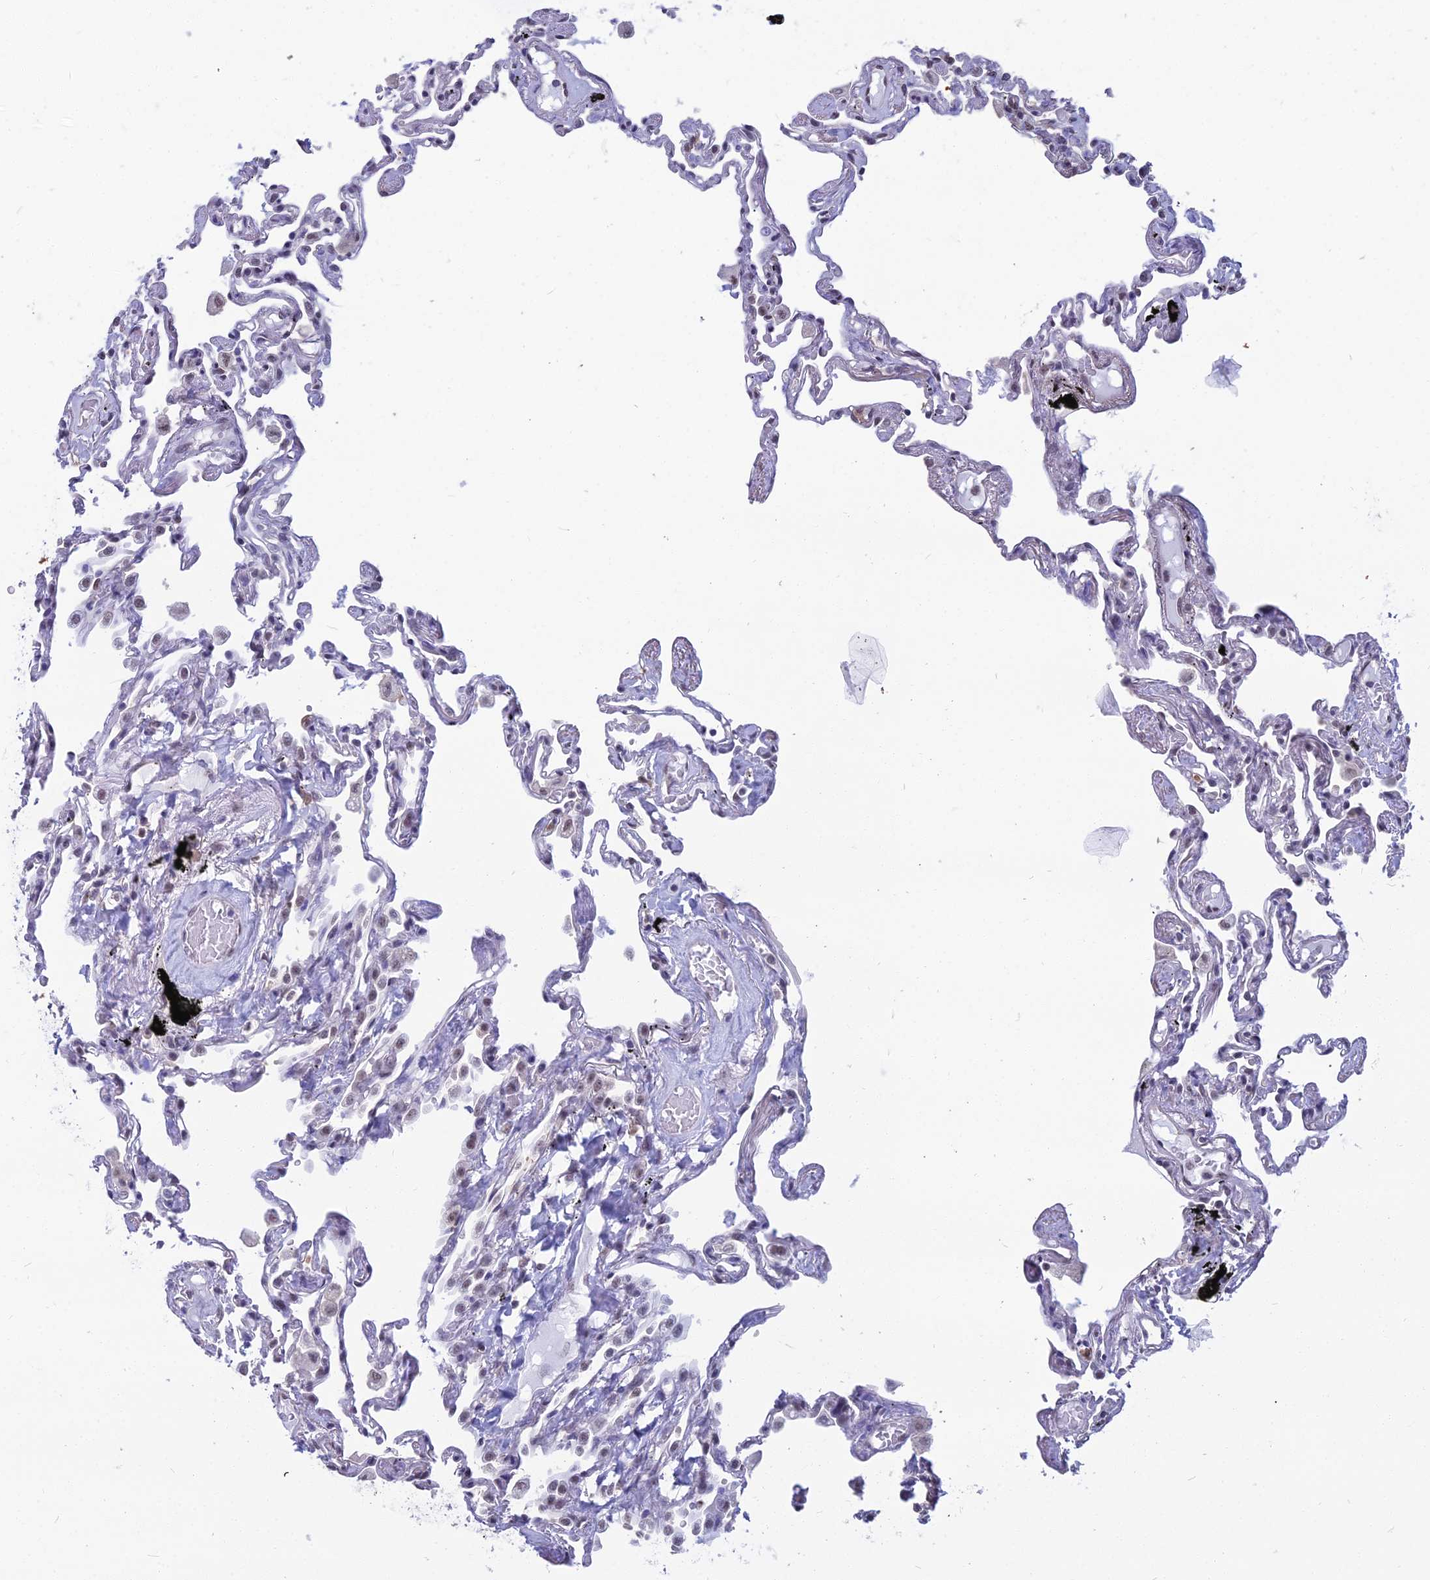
{"staining": {"intensity": "negative", "quantity": "none", "location": "none"}, "tissue": "lung", "cell_type": "Alveolar cells", "image_type": "normal", "snomed": [{"axis": "morphology", "description": "Normal tissue, NOS"}, {"axis": "topography", "description": "Lung"}], "caption": "The photomicrograph shows no significant positivity in alveolar cells of lung.", "gene": "SRSF7", "patient": {"sex": "female", "age": 67}}